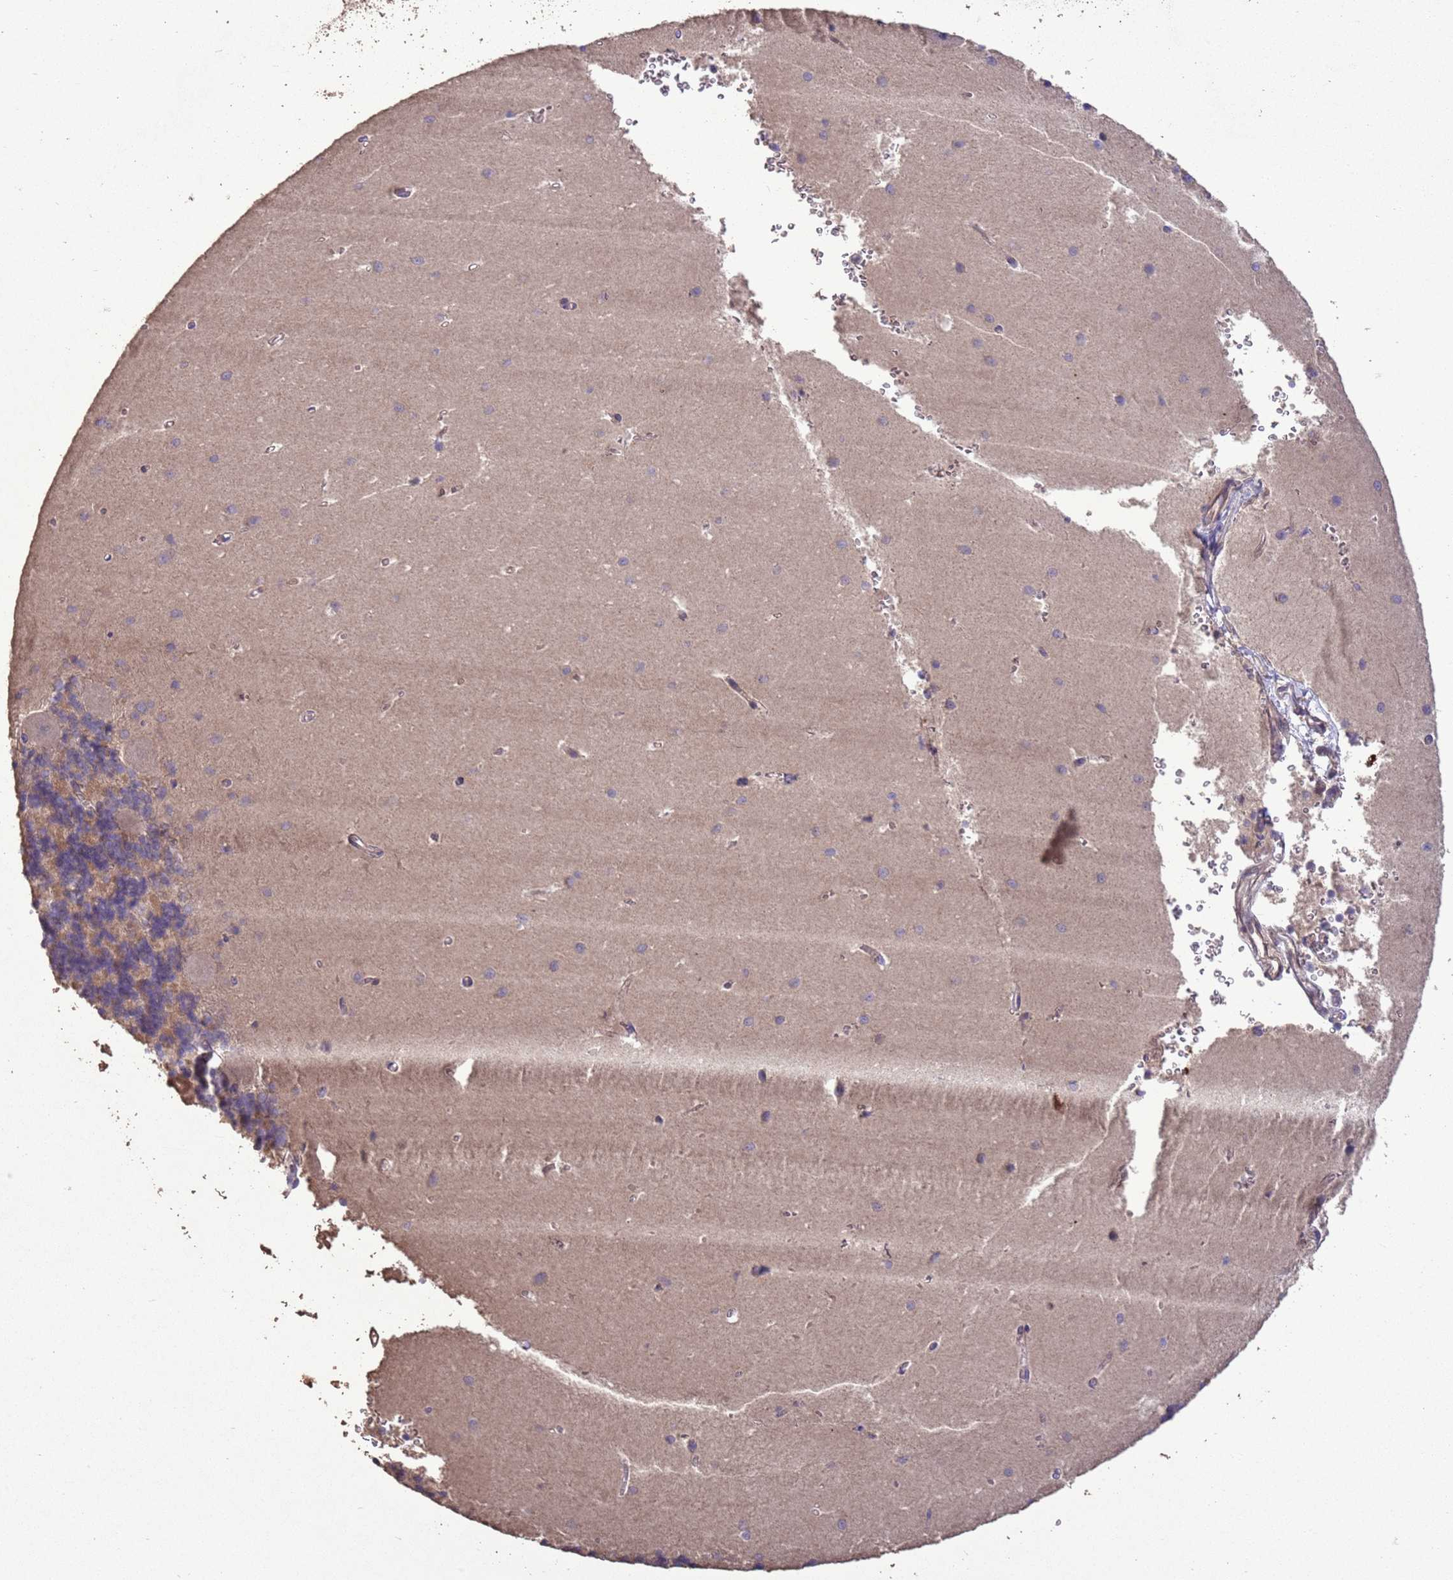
{"staining": {"intensity": "moderate", "quantity": "<25%", "location": "cytoplasmic/membranous"}, "tissue": "cerebellum", "cell_type": "Cells in granular layer", "image_type": "normal", "snomed": [{"axis": "morphology", "description": "Normal tissue, NOS"}, {"axis": "topography", "description": "Cerebellum"}], "caption": "The immunohistochemical stain shows moderate cytoplasmic/membranous expression in cells in granular layer of benign cerebellum. The protein of interest is shown in brown color, while the nuclei are stained blue.", "gene": "SLC9B2", "patient": {"sex": "male", "age": 37}}